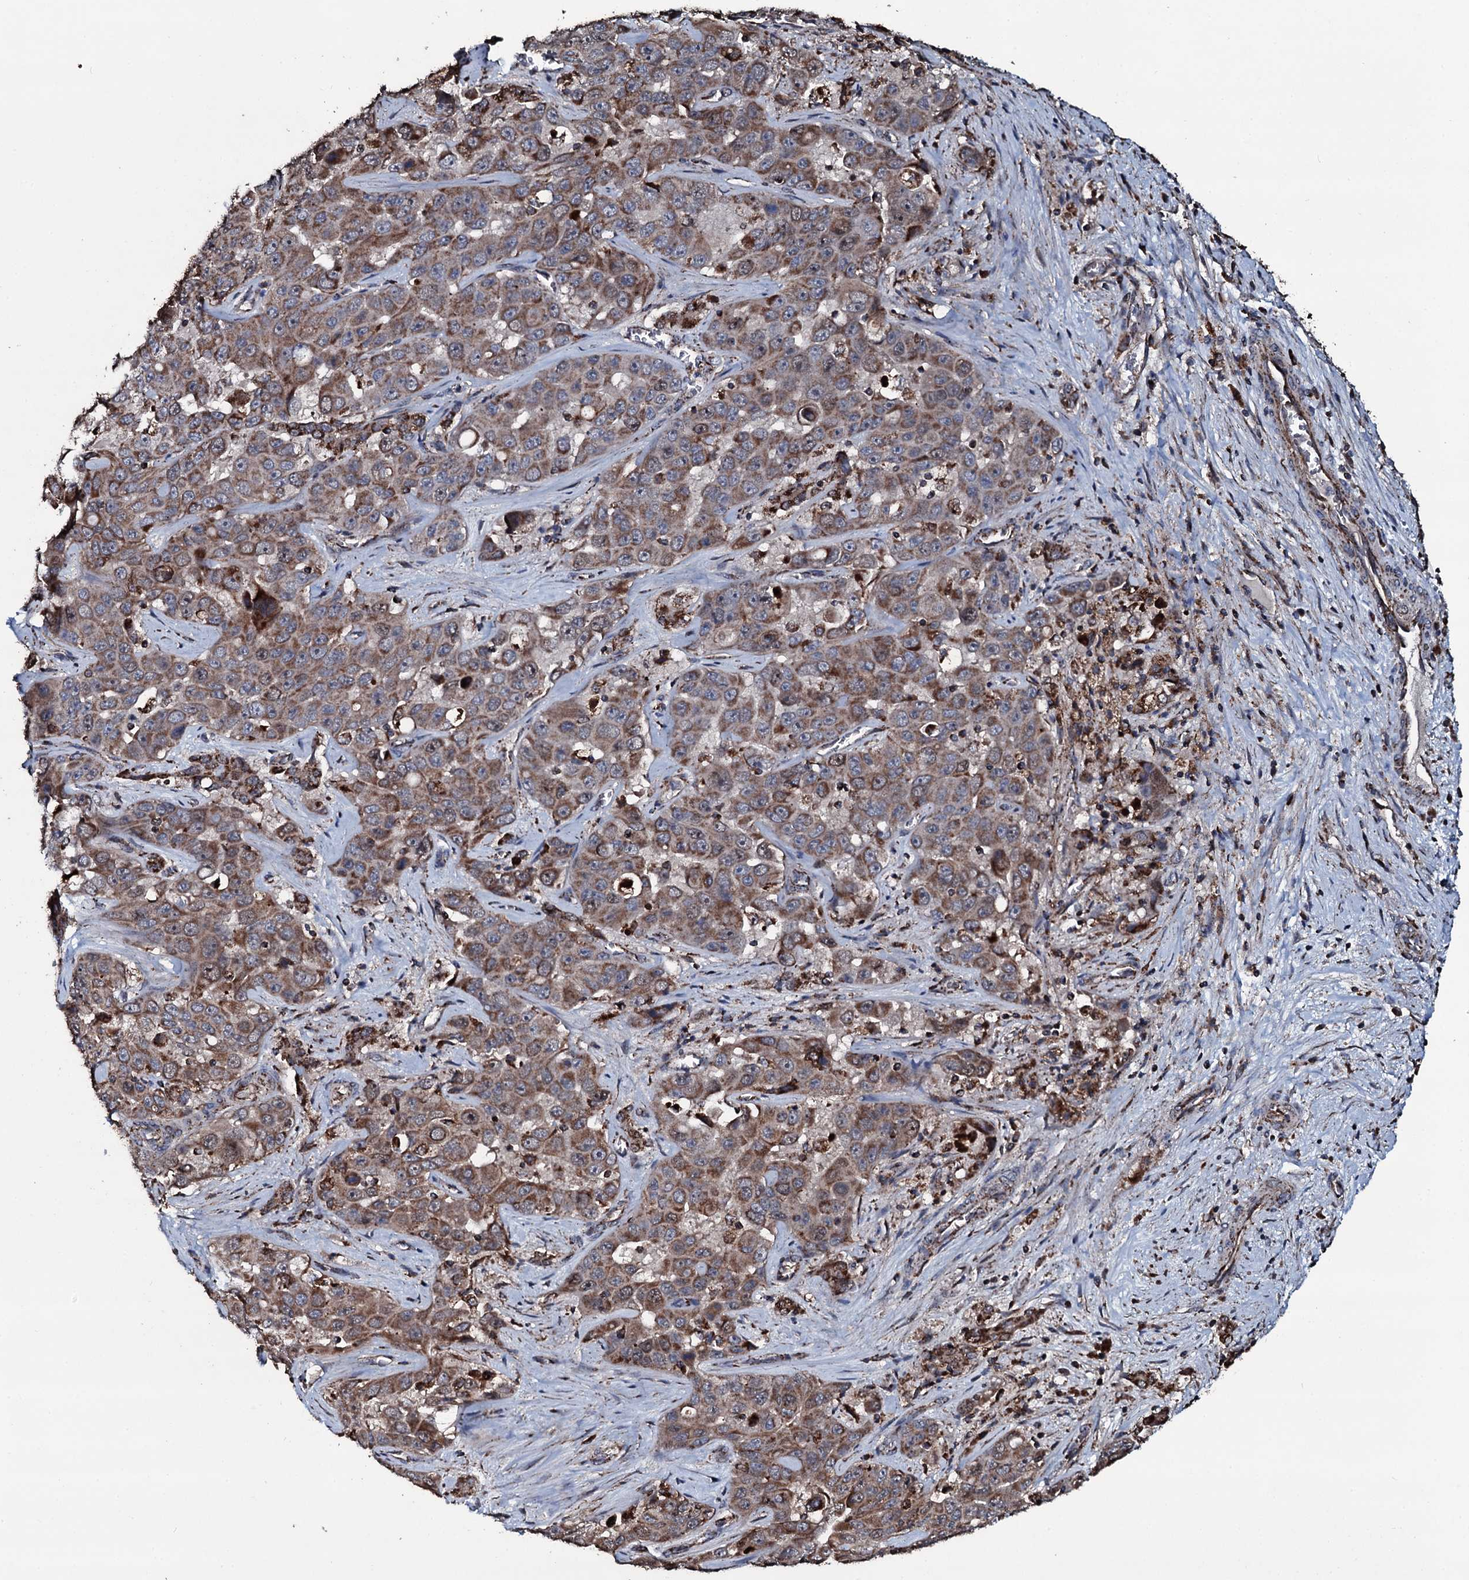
{"staining": {"intensity": "moderate", "quantity": ">75%", "location": "cytoplasmic/membranous"}, "tissue": "liver cancer", "cell_type": "Tumor cells", "image_type": "cancer", "snomed": [{"axis": "morphology", "description": "Cholangiocarcinoma"}, {"axis": "topography", "description": "Liver"}], "caption": "Human liver cancer (cholangiocarcinoma) stained with a brown dye displays moderate cytoplasmic/membranous positive staining in about >75% of tumor cells.", "gene": "DYNC2I2", "patient": {"sex": "female", "age": 52}}